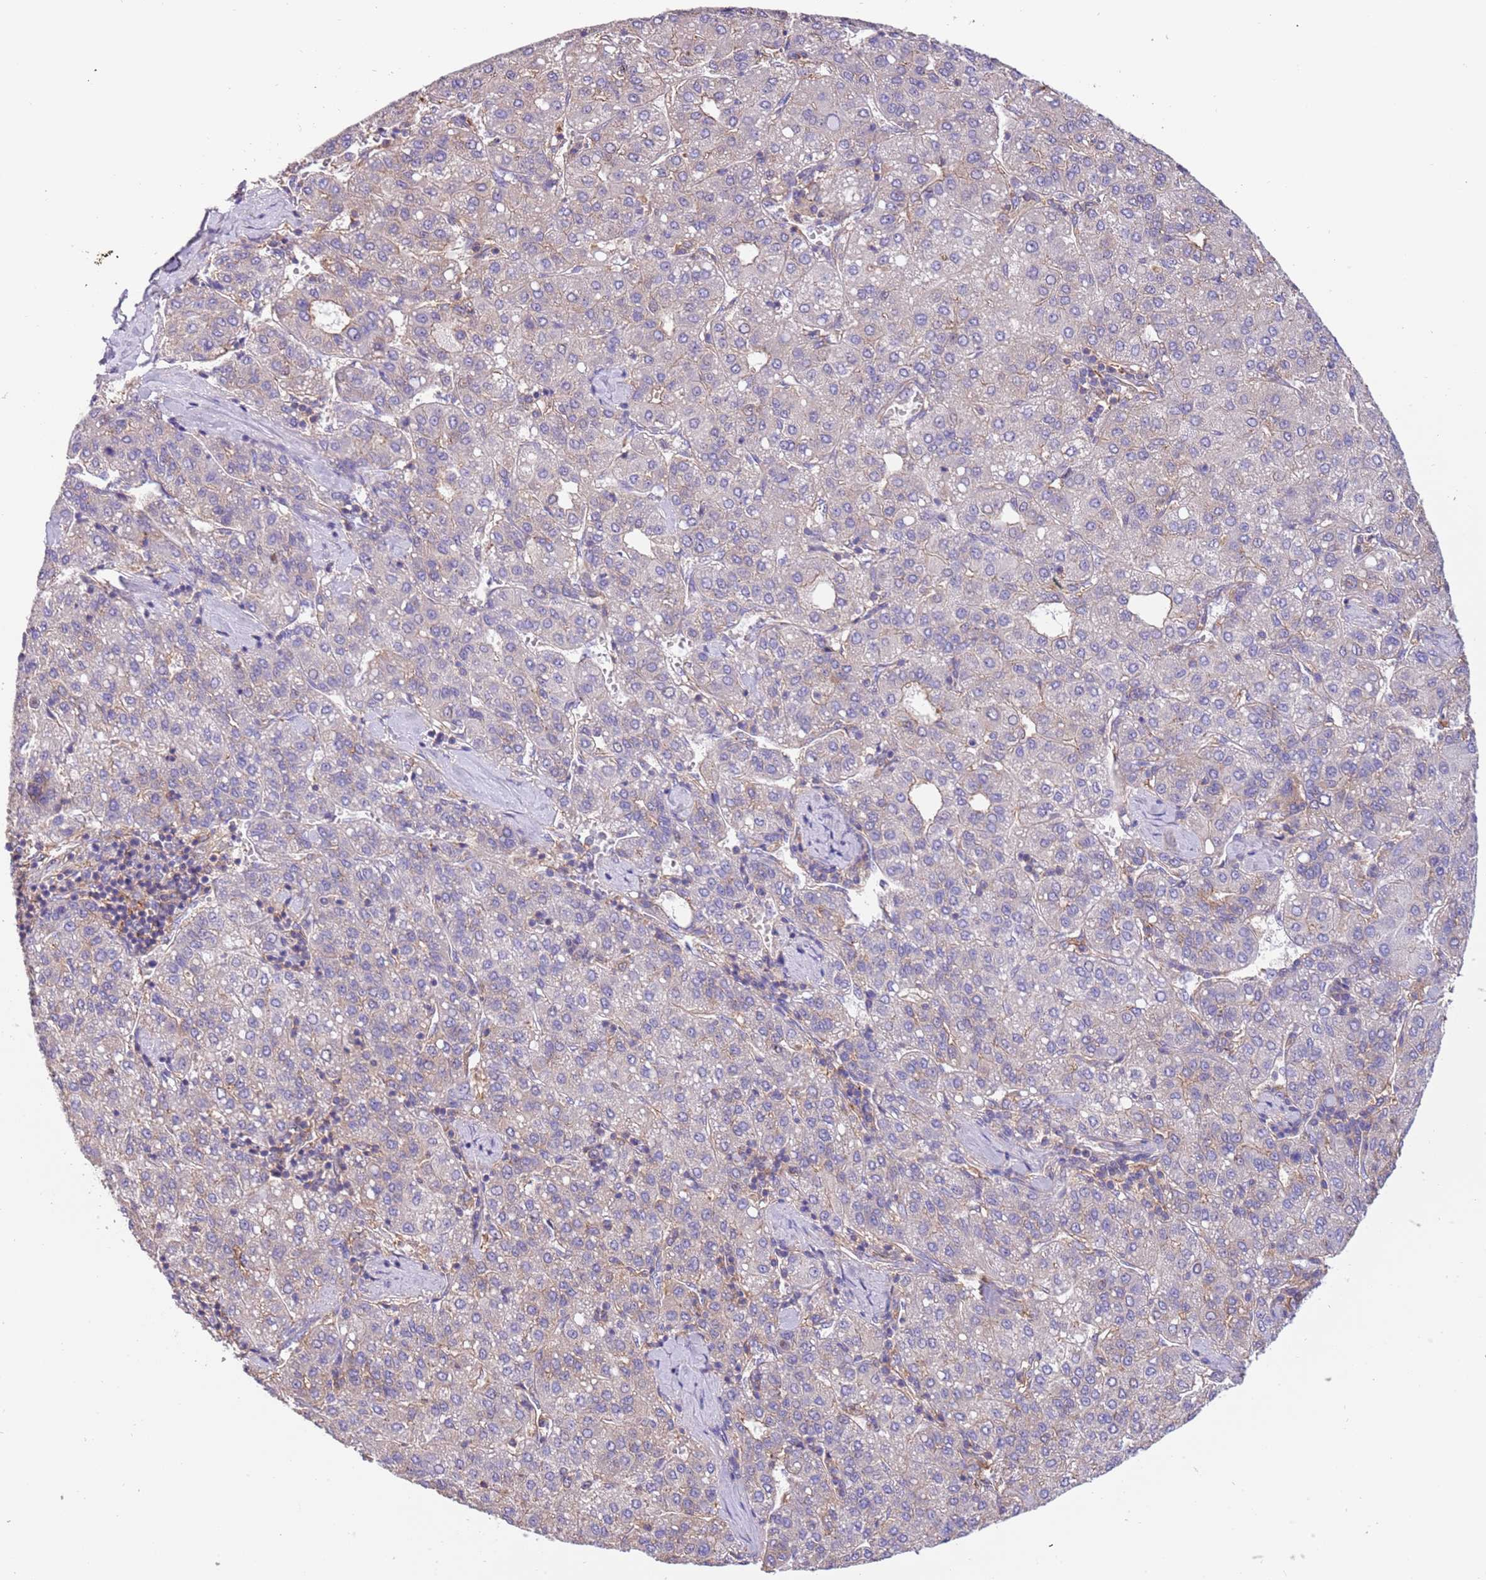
{"staining": {"intensity": "negative", "quantity": "none", "location": "none"}, "tissue": "liver cancer", "cell_type": "Tumor cells", "image_type": "cancer", "snomed": [{"axis": "morphology", "description": "Carcinoma, Hepatocellular, NOS"}, {"axis": "topography", "description": "Liver"}], "caption": "Tumor cells are negative for protein expression in human liver hepatocellular carcinoma. (DAB IHC visualized using brightfield microscopy, high magnification).", "gene": "NAALADL1", "patient": {"sex": "male", "age": 65}}